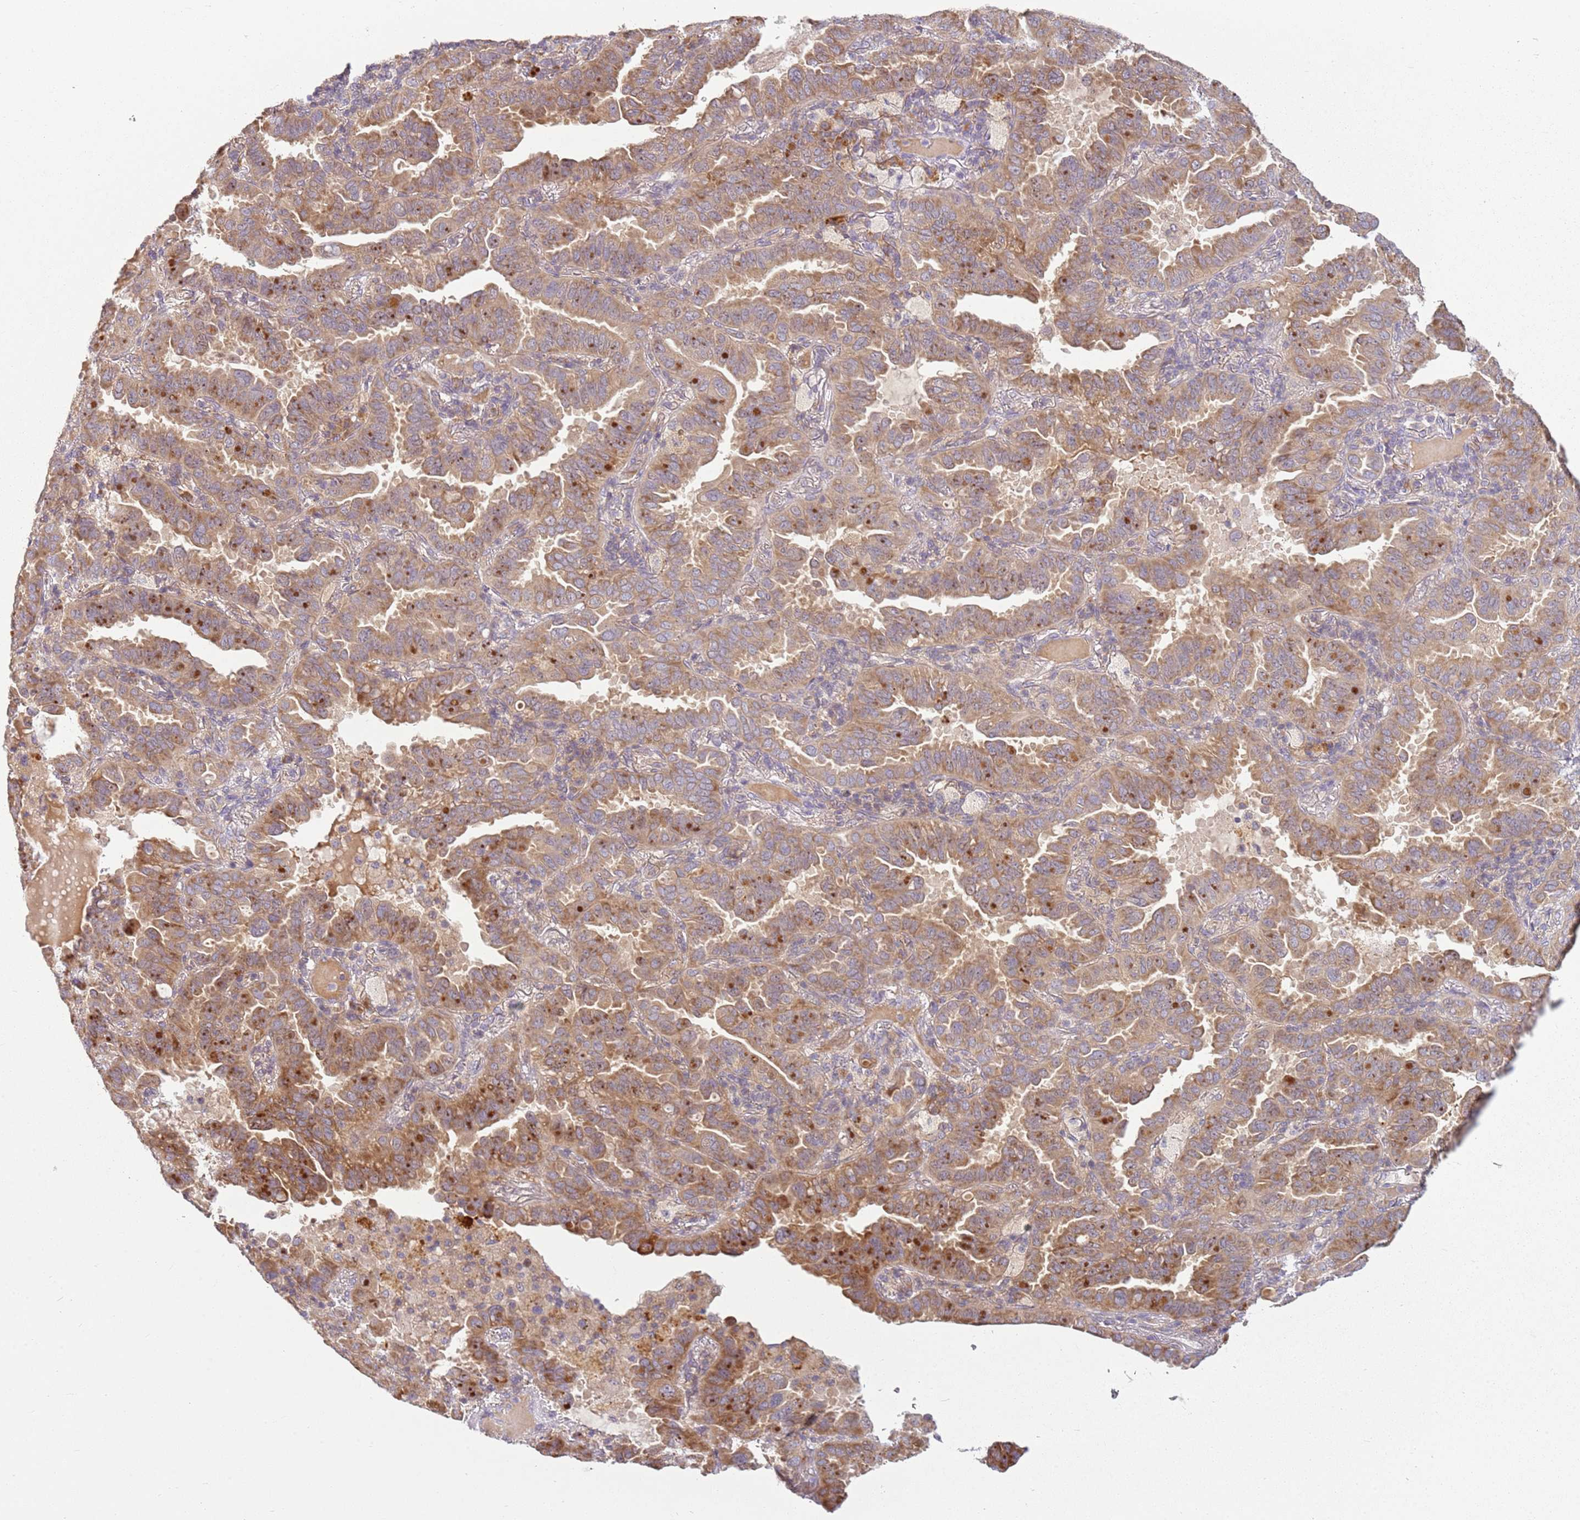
{"staining": {"intensity": "moderate", "quantity": ">75%", "location": "cytoplasmic/membranous"}, "tissue": "lung cancer", "cell_type": "Tumor cells", "image_type": "cancer", "snomed": [{"axis": "morphology", "description": "Adenocarcinoma, NOS"}, {"axis": "topography", "description": "Lung"}], "caption": "This image displays immunohistochemistry (IHC) staining of lung cancer (adenocarcinoma), with medium moderate cytoplasmic/membranous expression in approximately >75% of tumor cells.", "gene": "RPS28", "patient": {"sex": "male", "age": 64}}